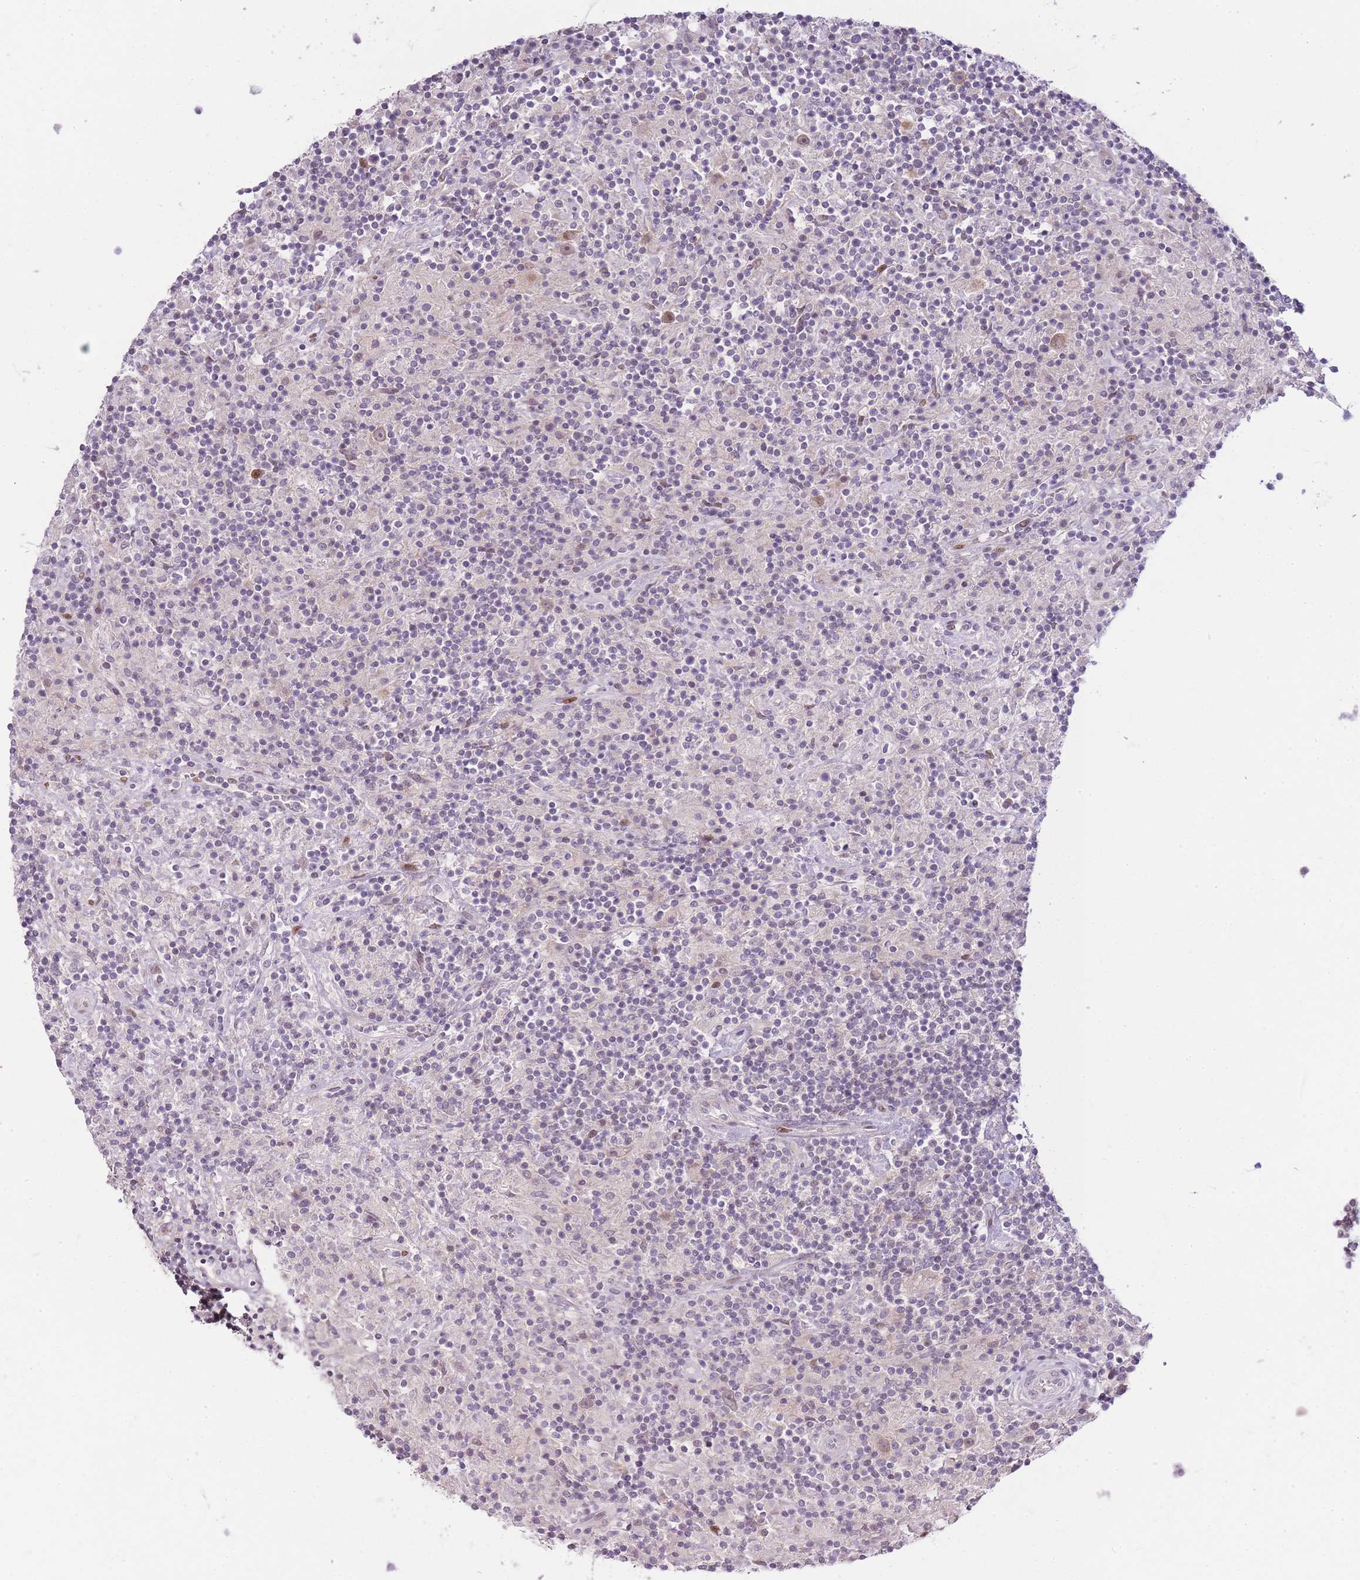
{"staining": {"intensity": "moderate", "quantity": "25%-75%", "location": "cytoplasmic/membranous,nuclear"}, "tissue": "lymphoma", "cell_type": "Tumor cells", "image_type": "cancer", "snomed": [{"axis": "morphology", "description": "Hodgkin's disease, NOS"}, {"axis": "topography", "description": "Lymph node"}], "caption": "This photomicrograph reveals immunohistochemistry (IHC) staining of human Hodgkin's disease, with medium moderate cytoplasmic/membranous and nuclear positivity in about 25%-75% of tumor cells.", "gene": "OGG1", "patient": {"sex": "male", "age": 70}}